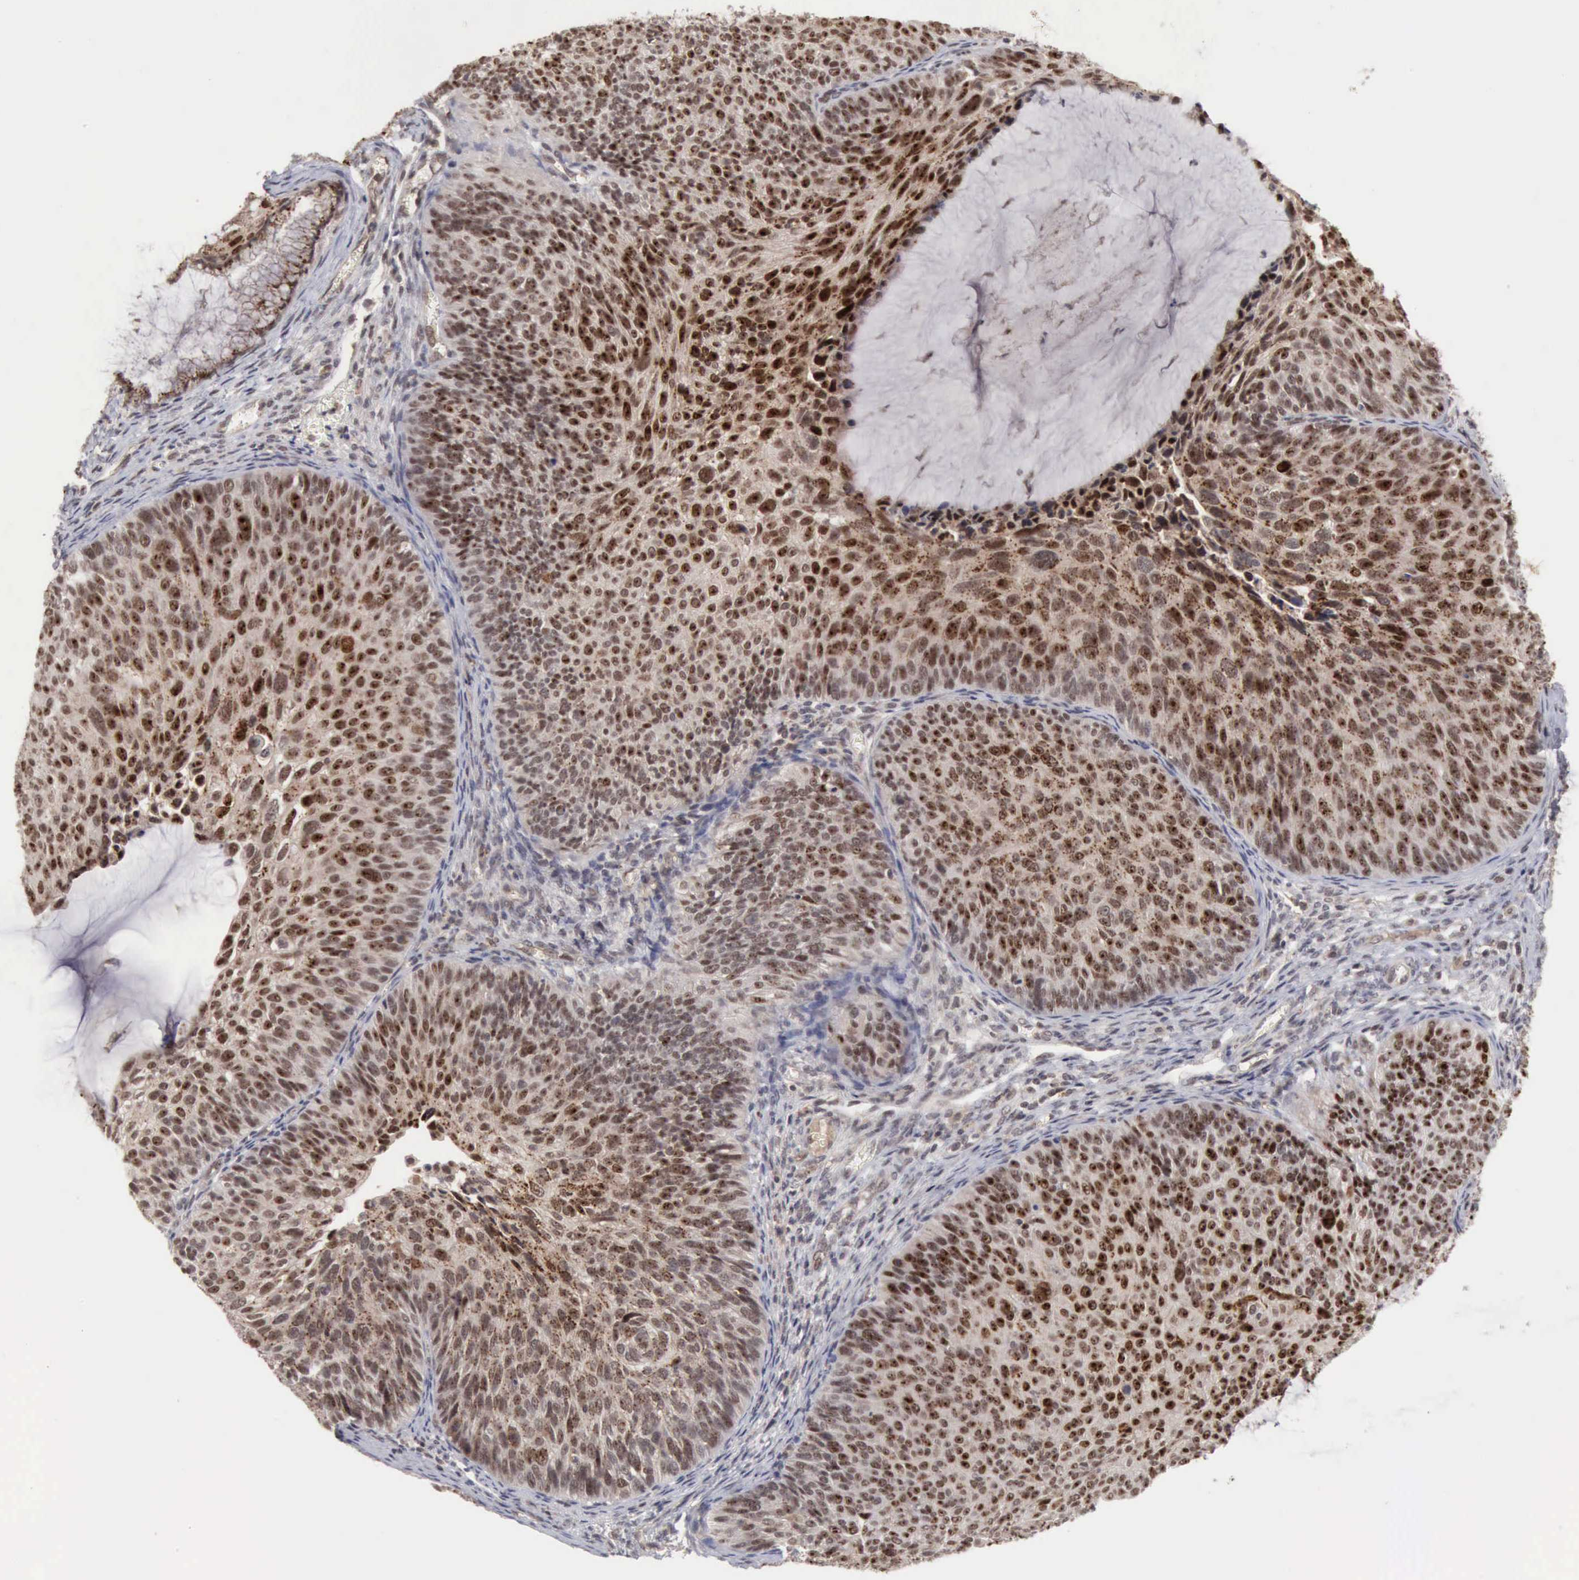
{"staining": {"intensity": "strong", "quantity": ">75%", "location": "cytoplasmic/membranous,nuclear"}, "tissue": "cervical cancer", "cell_type": "Tumor cells", "image_type": "cancer", "snomed": [{"axis": "morphology", "description": "Squamous cell carcinoma, NOS"}, {"axis": "topography", "description": "Cervix"}], "caption": "Squamous cell carcinoma (cervical) tissue shows strong cytoplasmic/membranous and nuclear staining in about >75% of tumor cells, visualized by immunohistochemistry.", "gene": "CDKN2A", "patient": {"sex": "female", "age": 36}}